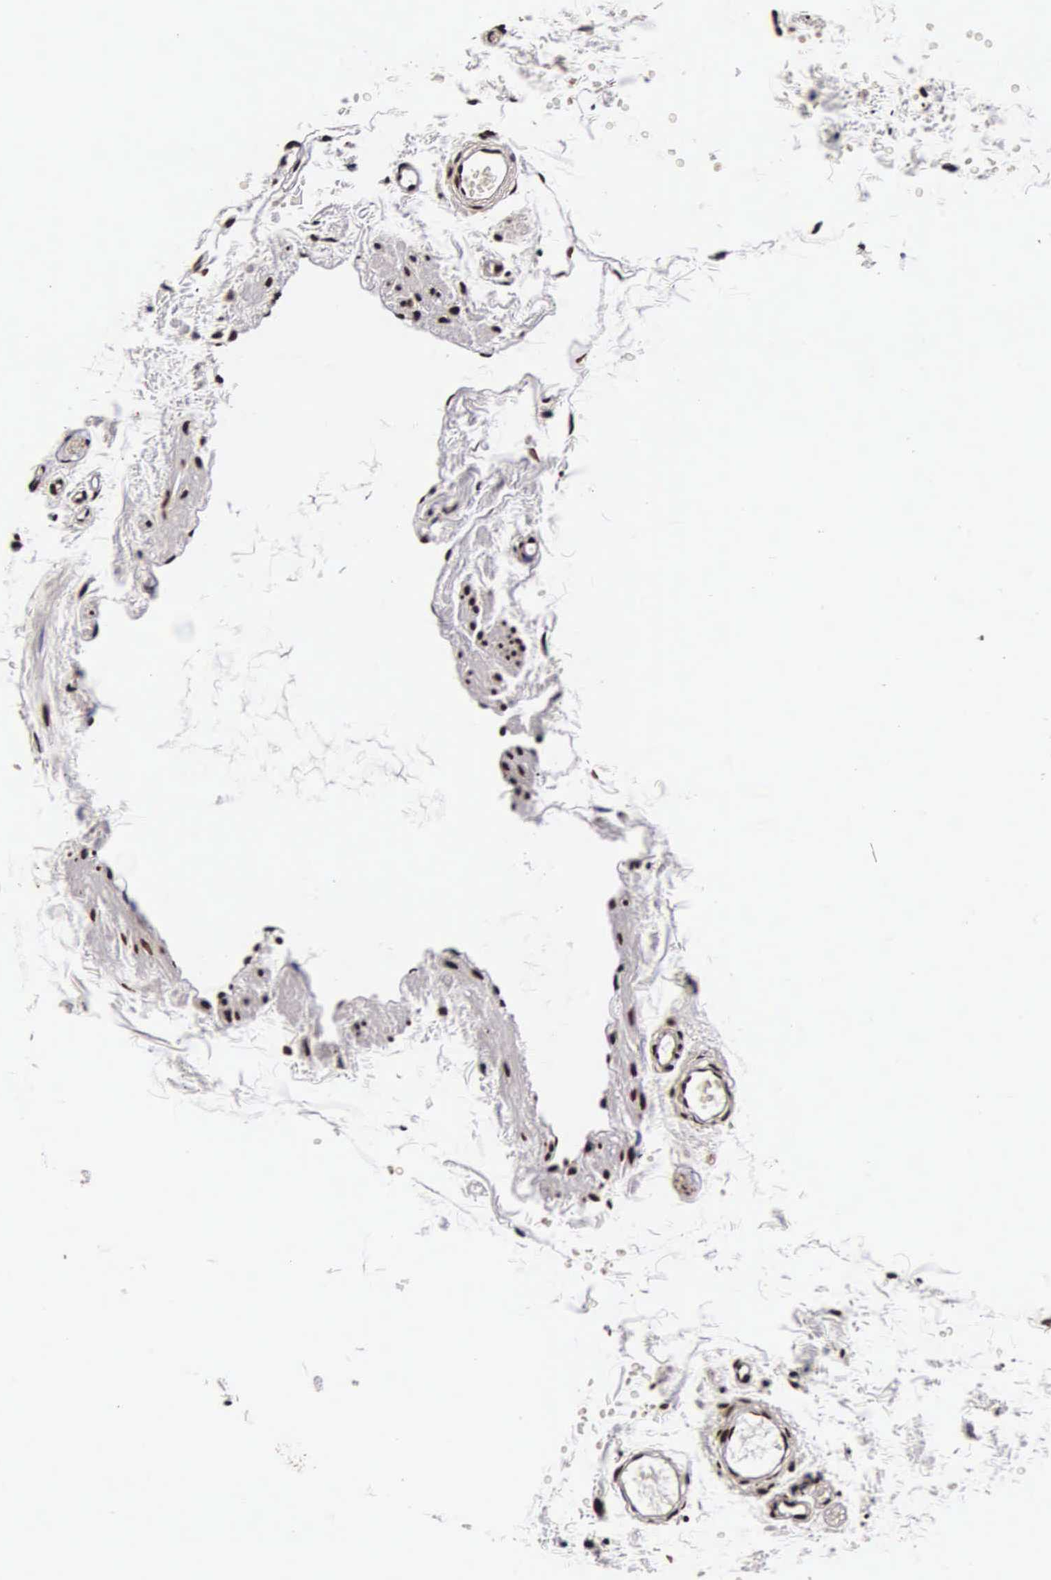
{"staining": {"intensity": "strong", "quantity": ">75%", "location": "nuclear"}, "tissue": "epididymis", "cell_type": "Glandular cells", "image_type": "normal", "snomed": [{"axis": "morphology", "description": "Normal tissue, NOS"}, {"axis": "topography", "description": "Epididymis"}], "caption": "Protein staining of benign epididymis demonstrates strong nuclear staining in about >75% of glandular cells. (brown staining indicates protein expression, while blue staining denotes nuclei).", "gene": "BCL2L2", "patient": {"sex": "male", "age": 77}}